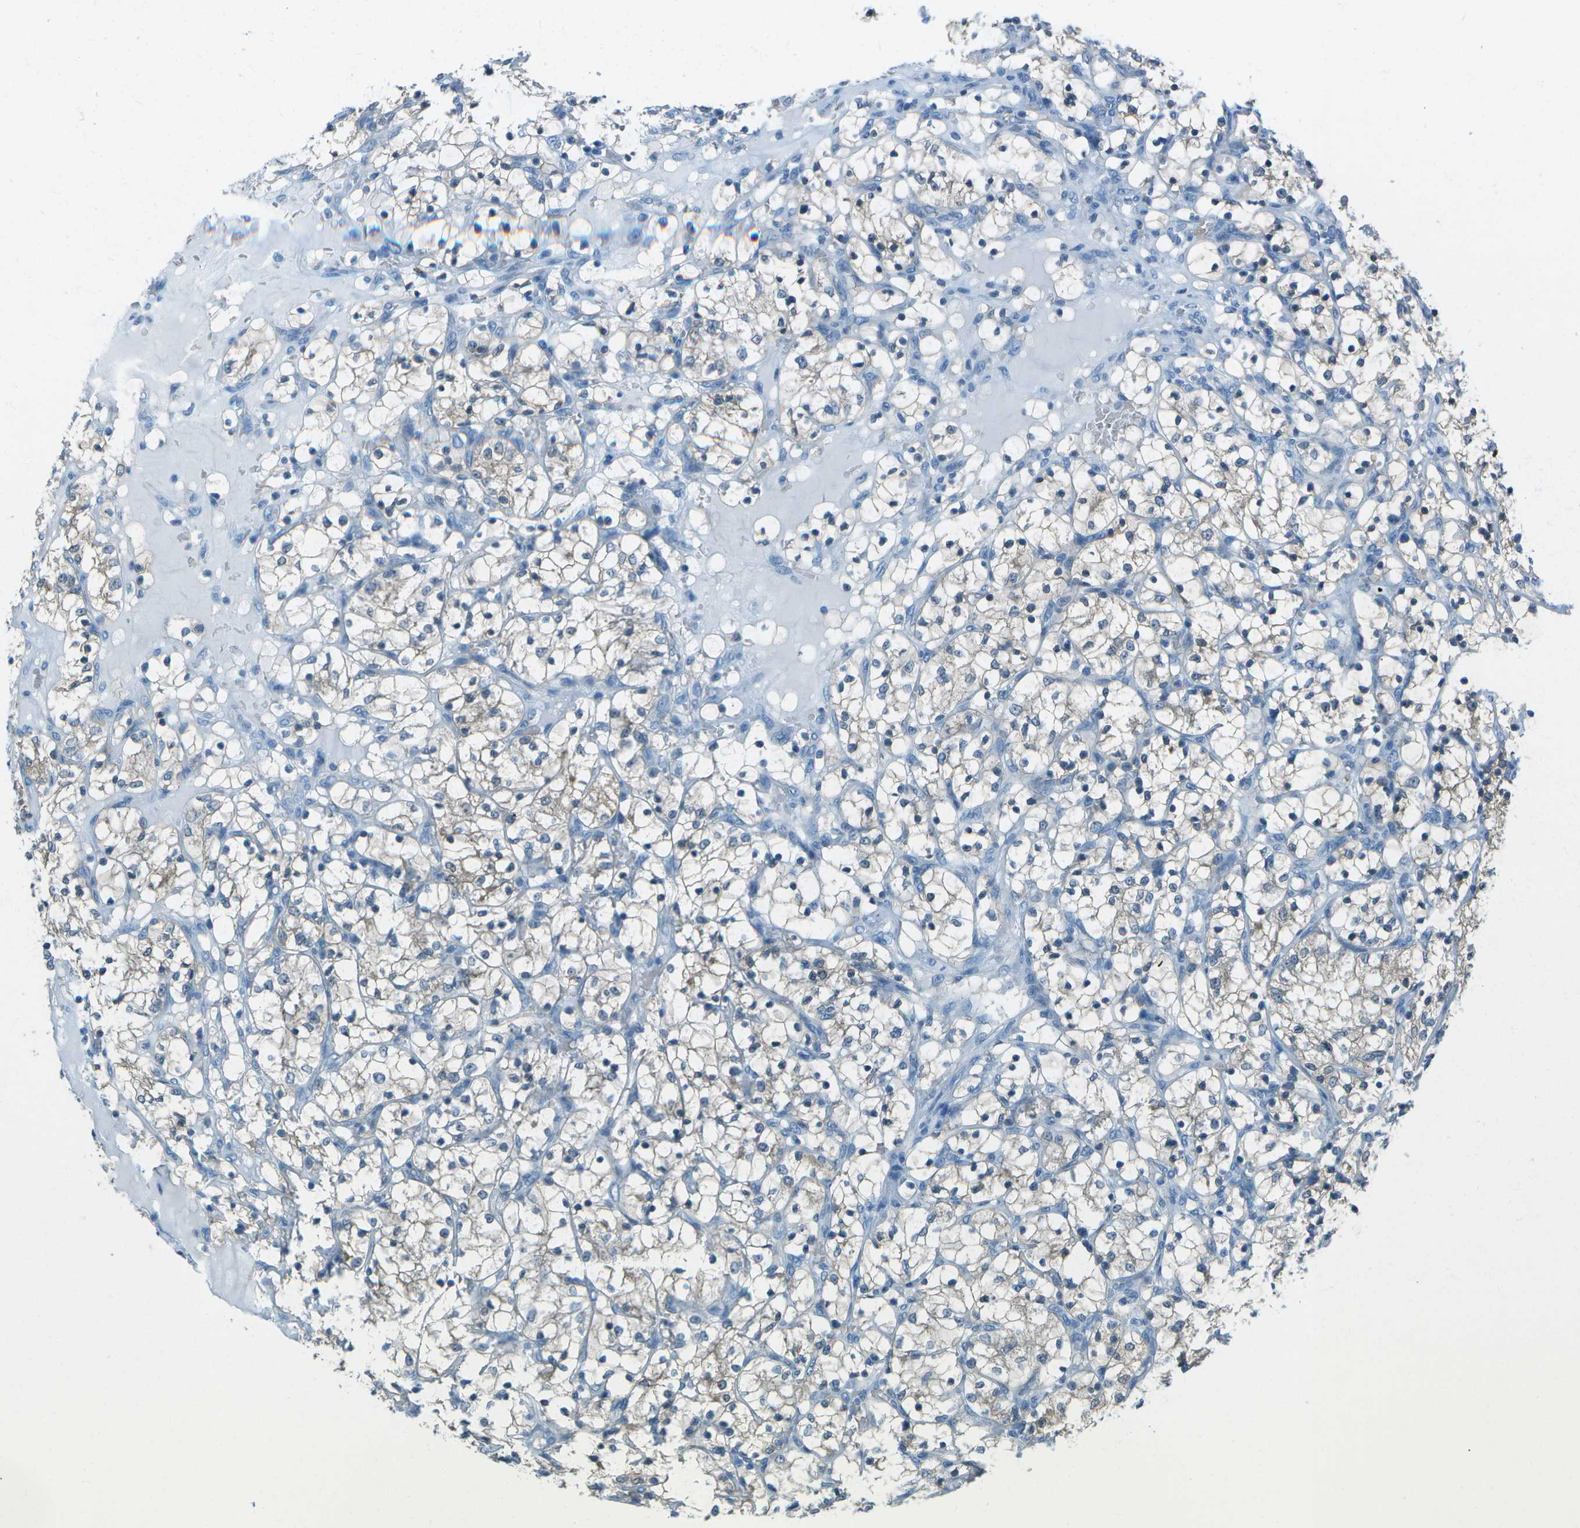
{"staining": {"intensity": "negative", "quantity": "none", "location": "none"}, "tissue": "renal cancer", "cell_type": "Tumor cells", "image_type": "cancer", "snomed": [{"axis": "morphology", "description": "Adenocarcinoma, NOS"}, {"axis": "topography", "description": "Kidney"}], "caption": "This is a image of immunohistochemistry (IHC) staining of adenocarcinoma (renal), which shows no staining in tumor cells.", "gene": "ASL", "patient": {"sex": "female", "age": 69}}